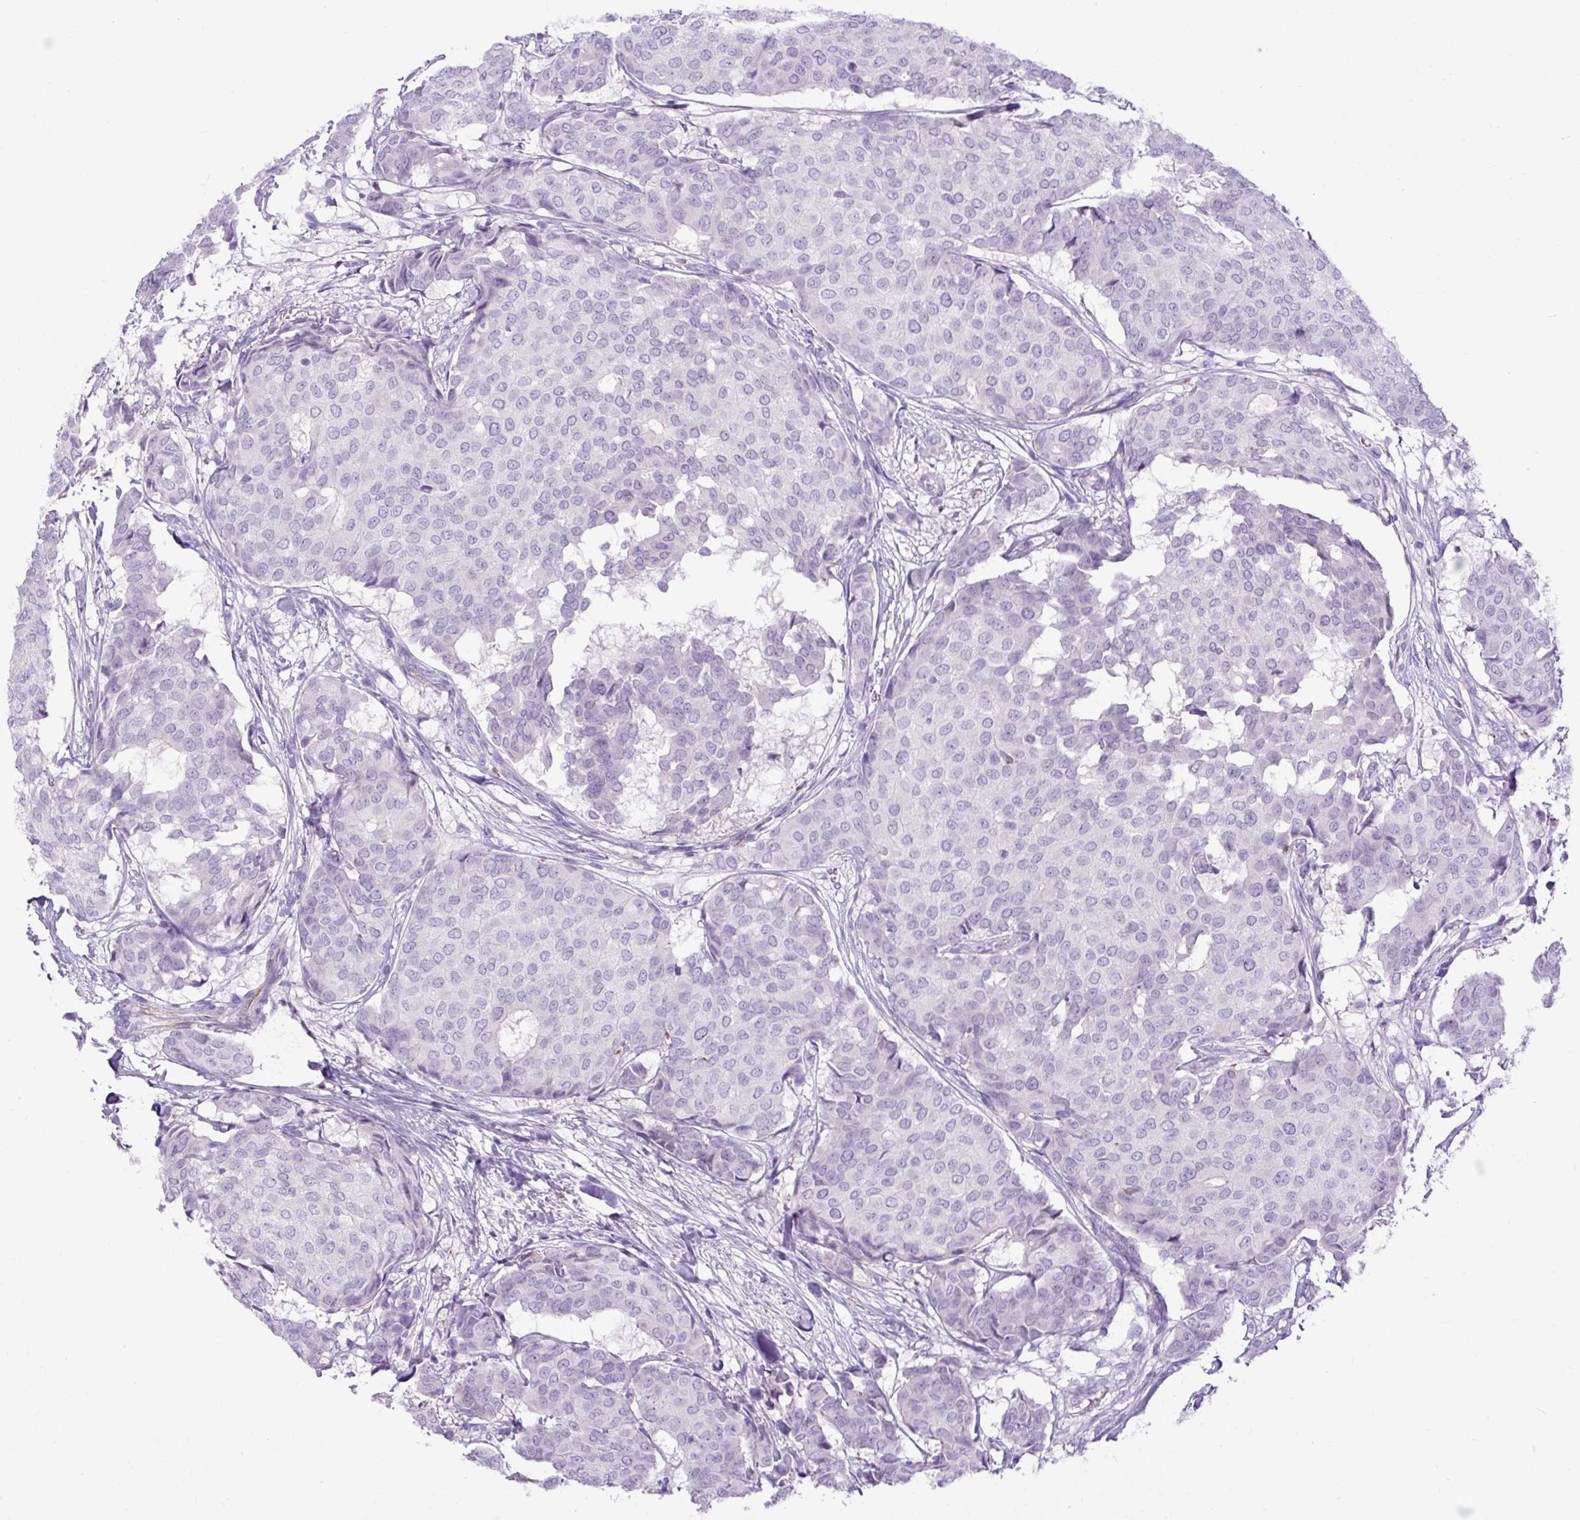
{"staining": {"intensity": "negative", "quantity": "none", "location": "none"}, "tissue": "breast cancer", "cell_type": "Tumor cells", "image_type": "cancer", "snomed": [{"axis": "morphology", "description": "Duct carcinoma"}, {"axis": "topography", "description": "Breast"}], "caption": "Protein analysis of infiltrating ductal carcinoma (breast) demonstrates no significant positivity in tumor cells. The staining is performed using DAB (3,3'-diaminobenzidine) brown chromogen with nuclei counter-stained in using hematoxylin.", "gene": "SPTBN5", "patient": {"sex": "female", "age": 75}}